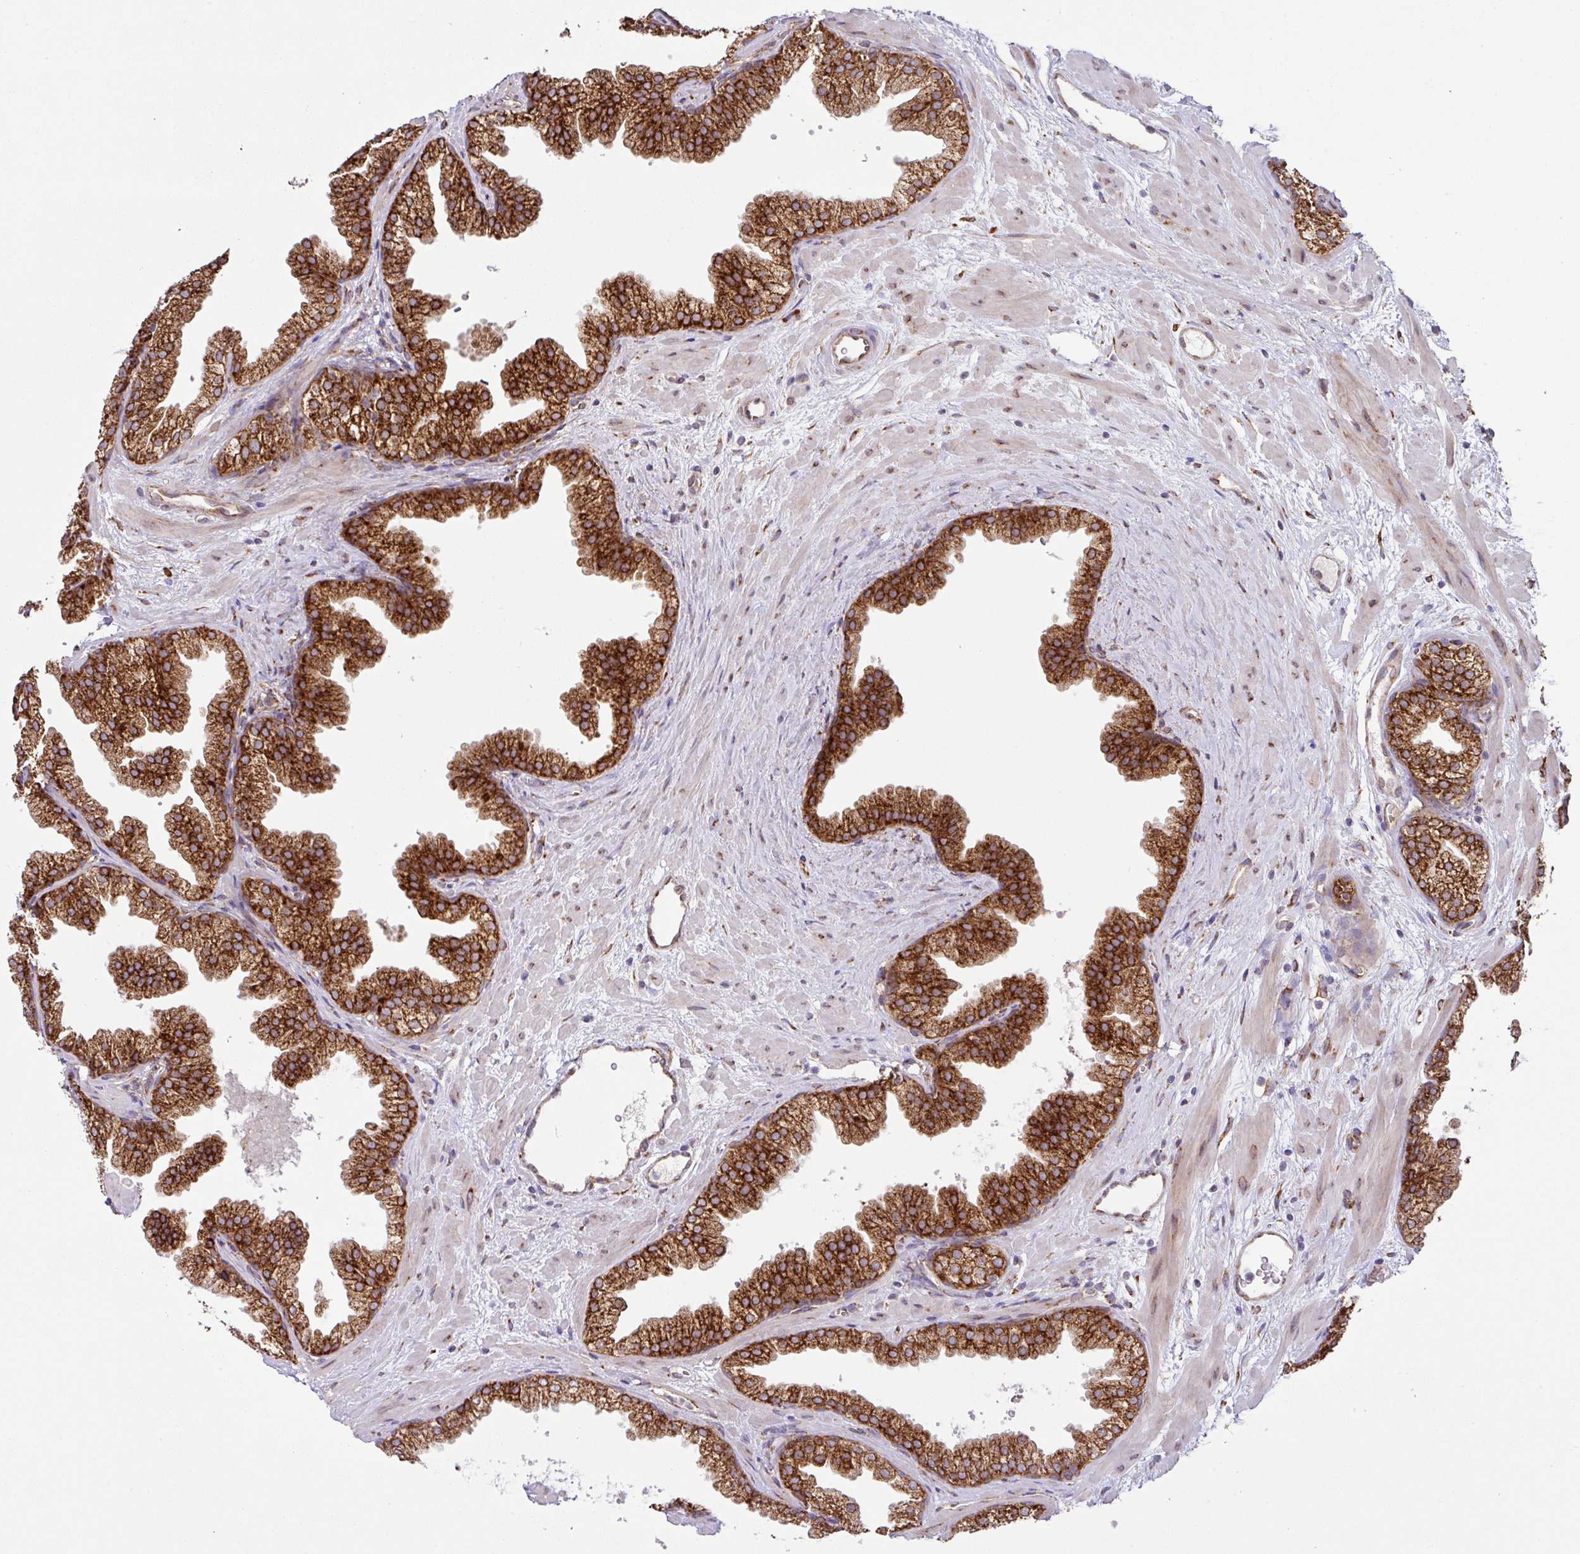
{"staining": {"intensity": "strong", "quantity": ">75%", "location": "cytoplasmic/membranous"}, "tissue": "prostate", "cell_type": "Glandular cells", "image_type": "normal", "snomed": [{"axis": "morphology", "description": "Normal tissue, NOS"}, {"axis": "topography", "description": "Prostate"}], "caption": "Immunohistochemical staining of normal prostate shows >75% levels of strong cytoplasmic/membranous protein staining in approximately >75% of glandular cells.", "gene": "SLC39A7", "patient": {"sex": "male", "age": 37}}